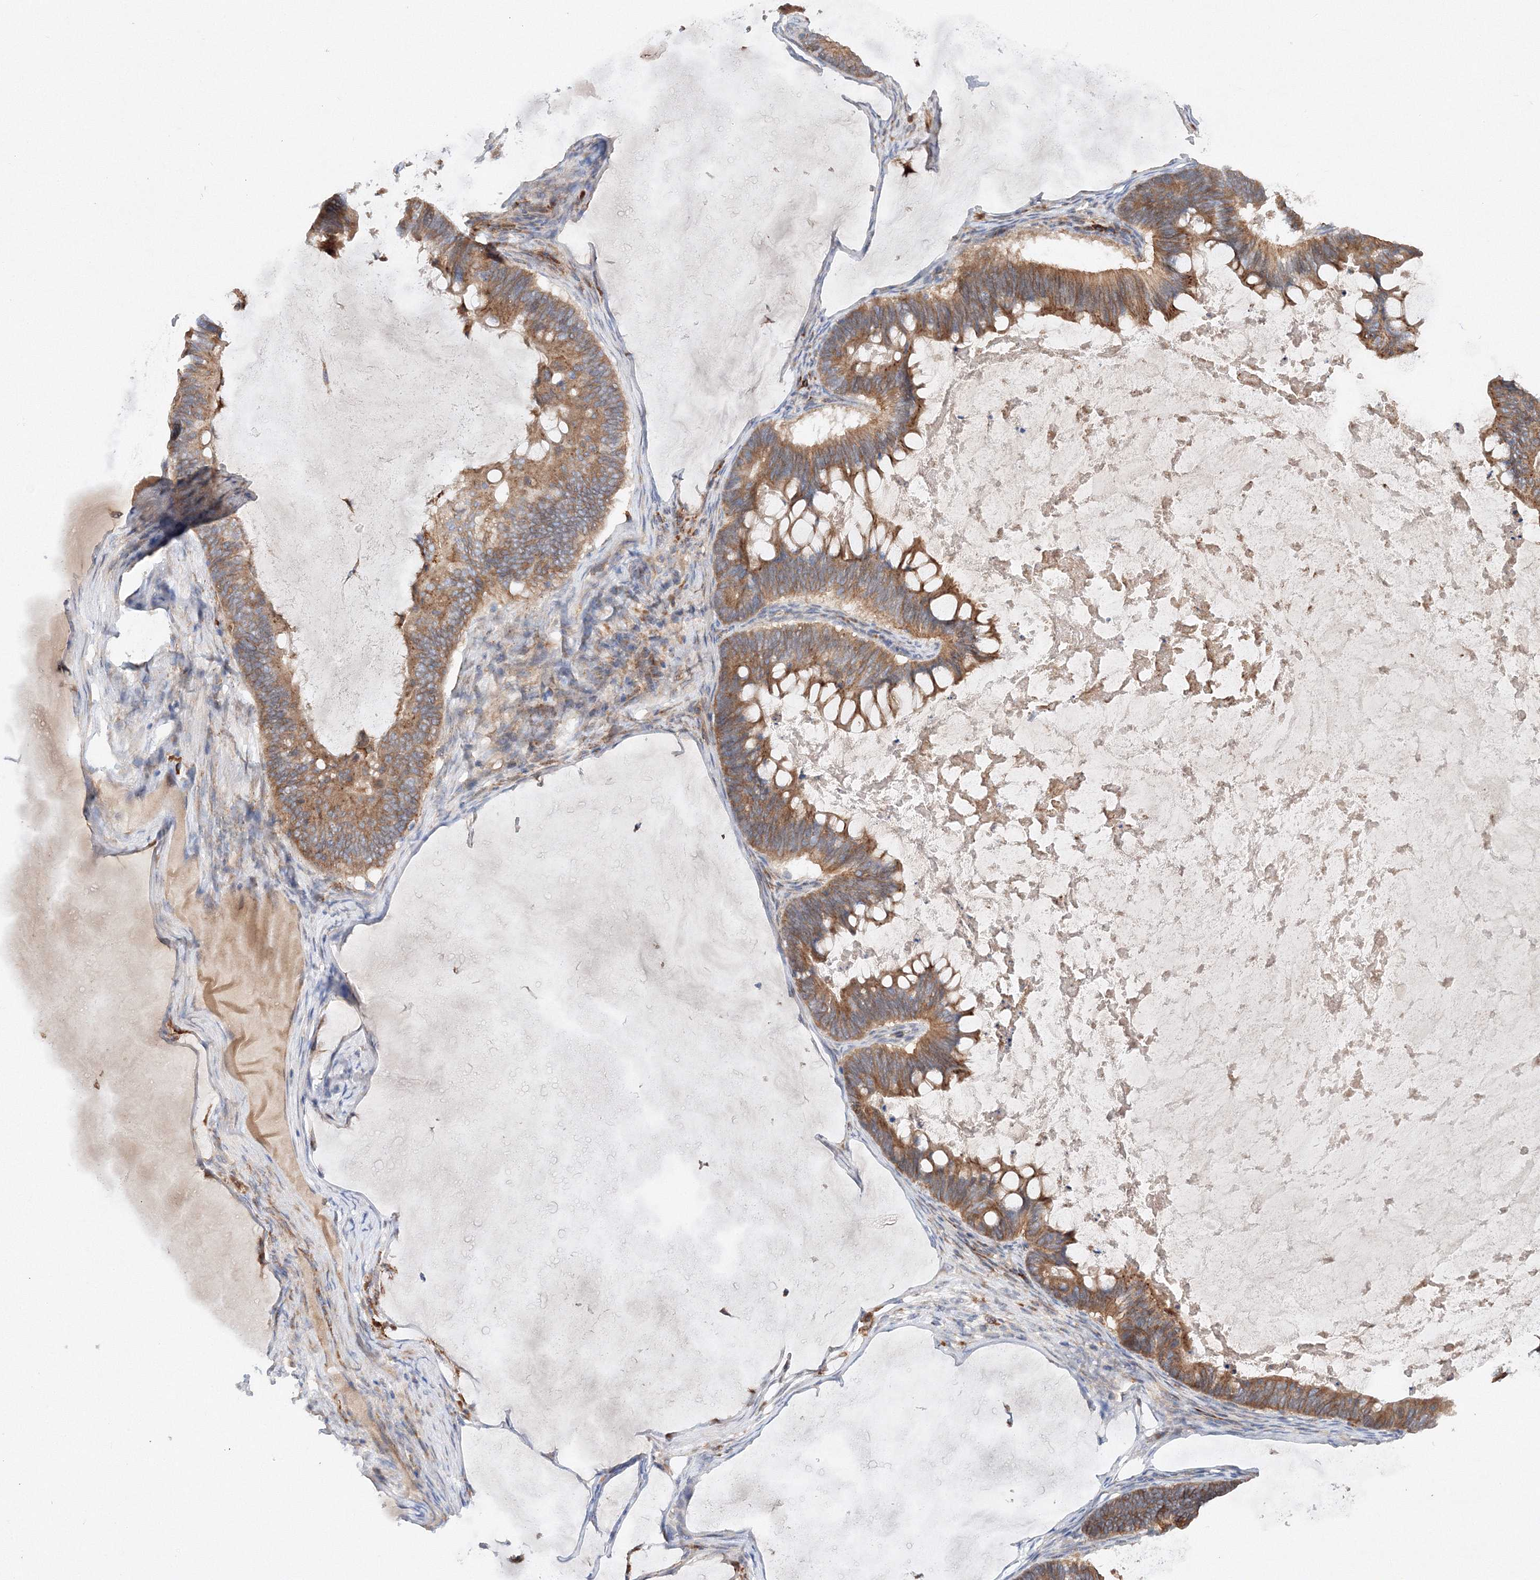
{"staining": {"intensity": "moderate", "quantity": ">75%", "location": "cytoplasmic/membranous"}, "tissue": "ovarian cancer", "cell_type": "Tumor cells", "image_type": "cancer", "snomed": [{"axis": "morphology", "description": "Cystadenocarcinoma, mucinous, NOS"}, {"axis": "topography", "description": "Ovary"}], "caption": "About >75% of tumor cells in ovarian cancer display moderate cytoplasmic/membranous protein expression as visualized by brown immunohistochemical staining.", "gene": "SLC36A1", "patient": {"sex": "female", "age": 61}}